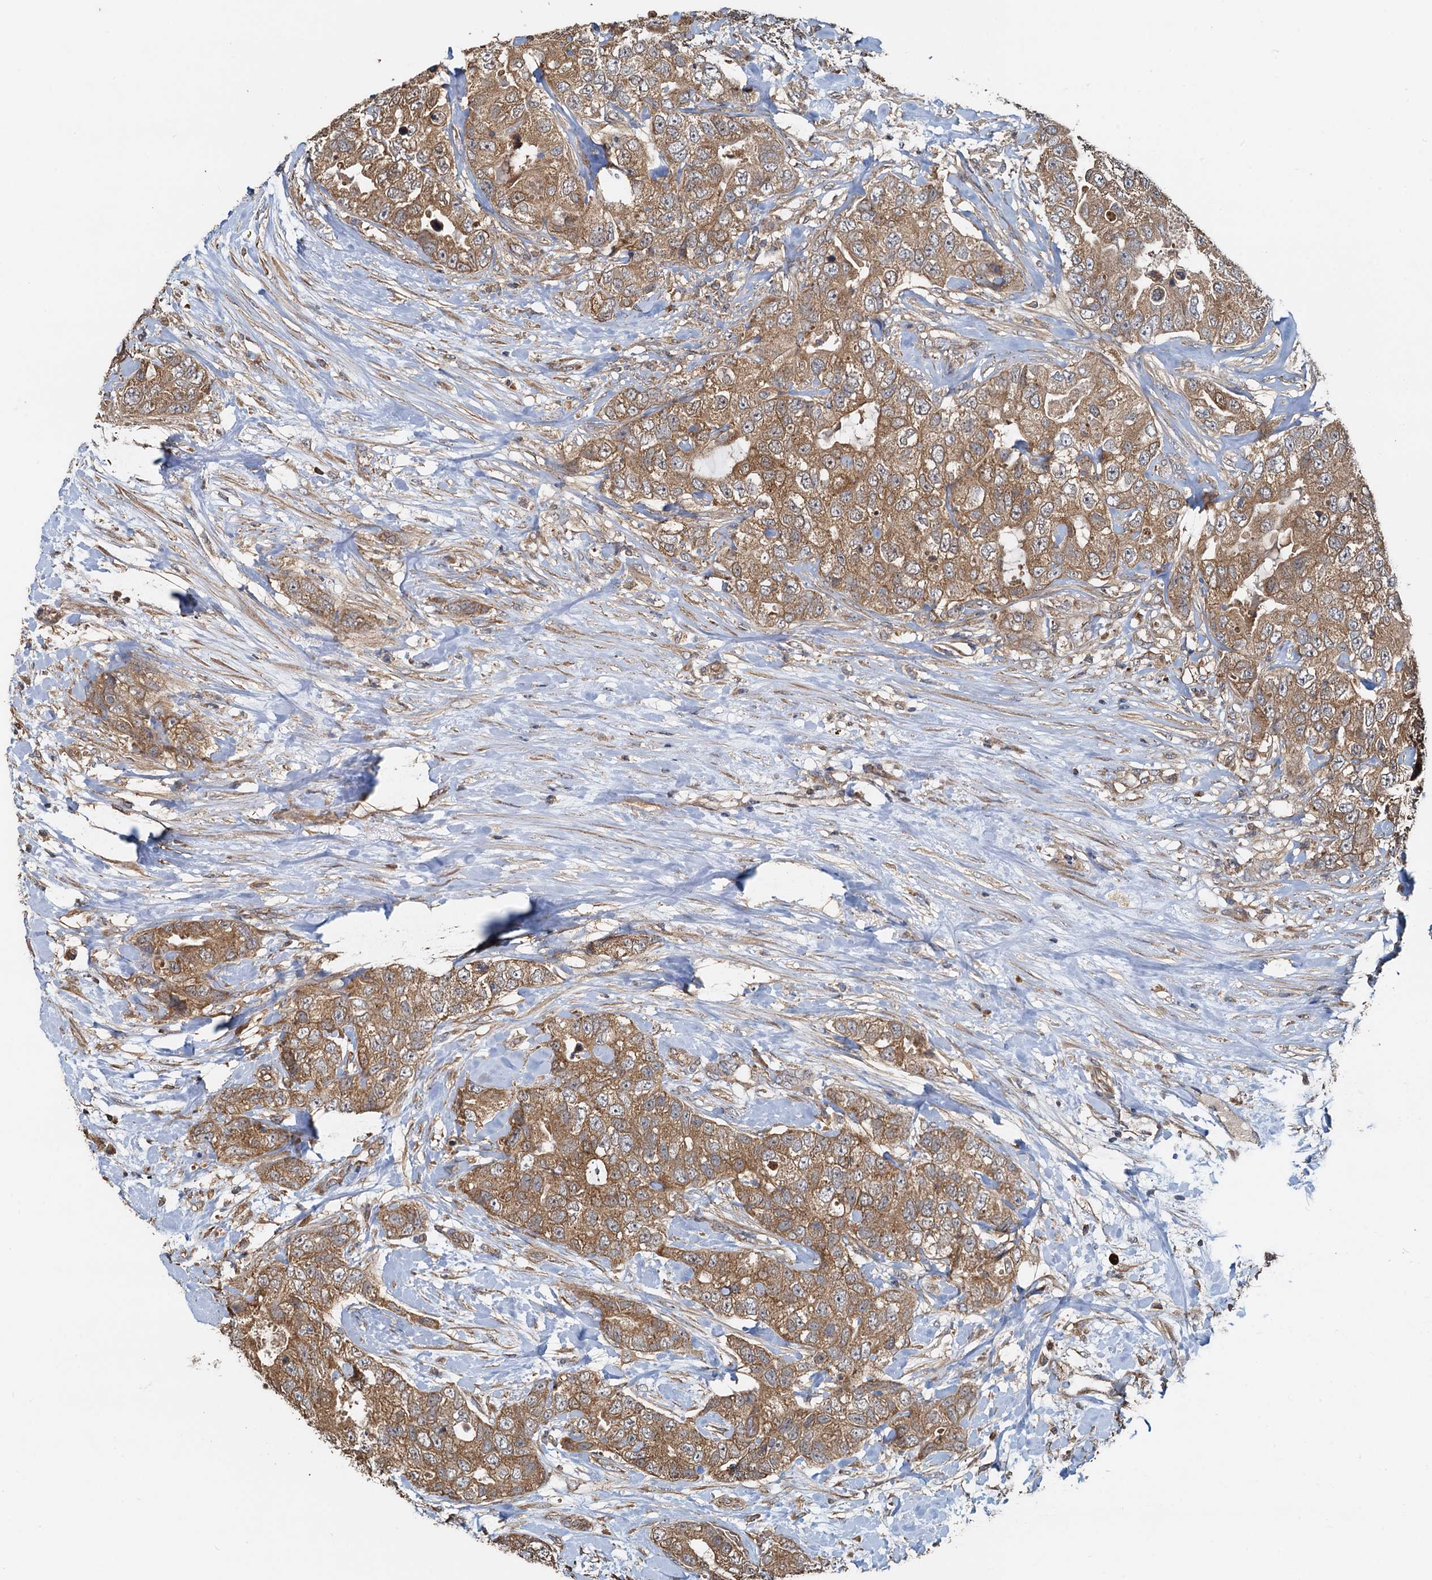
{"staining": {"intensity": "moderate", "quantity": ">75%", "location": "cytoplasmic/membranous"}, "tissue": "breast cancer", "cell_type": "Tumor cells", "image_type": "cancer", "snomed": [{"axis": "morphology", "description": "Duct carcinoma"}, {"axis": "topography", "description": "Breast"}], "caption": "Tumor cells show medium levels of moderate cytoplasmic/membranous positivity in about >75% of cells in human breast cancer.", "gene": "HYI", "patient": {"sex": "female", "age": 62}}